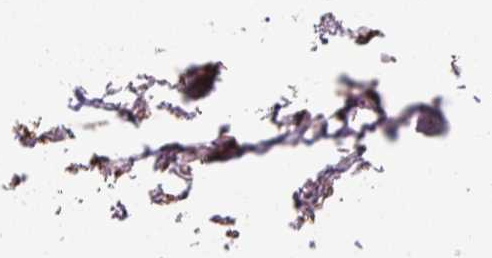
{"staining": {"intensity": "weak", "quantity": "25%-75%", "location": "cytoplasmic/membranous"}, "tissue": "soft tissue", "cell_type": "Chondrocytes", "image_type": "normal", "snomed": [{"axis": "morphology", "description": "Normal tissue, NOS"}, {"axis": "topography", "description": "Cartilage tissue"}, {"axis": "topography", "description": "Bronchus"}], "caption": "Immunohistochemistry micrograph of unremarkable soft tissue: human soft tissue stained using immunohistochemistry (IHC) displays low levels of weak protein expression localized specifically in the cytoplasmic/membranous of chondrocytes, appearing as a cytoplasmic/membranous brown color.", "gene": "PRKCSH", "patient": {"sex": "male", "age": 56}}